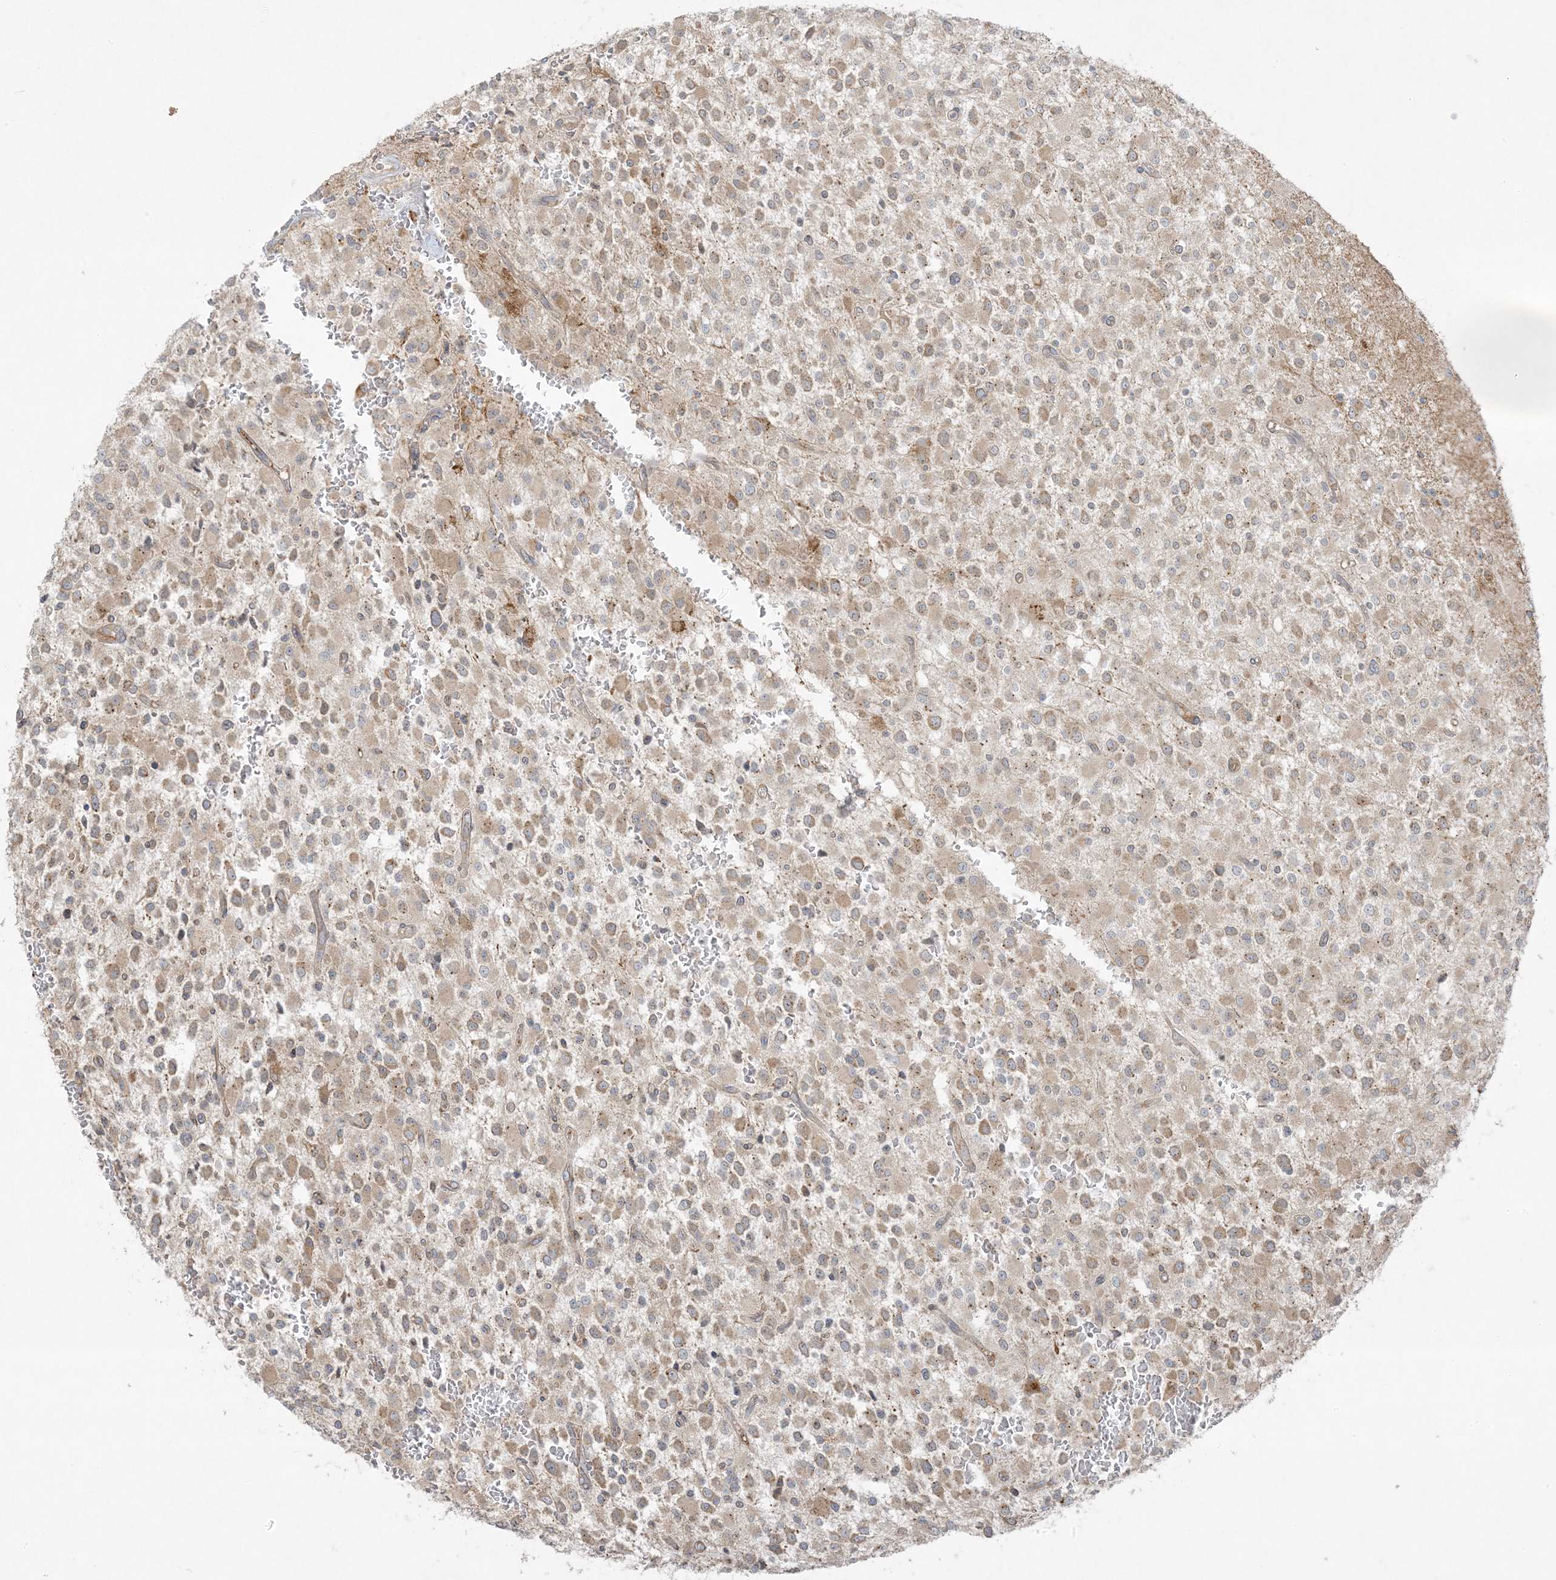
{"staining": {"intensity": "weak", "quantity": "<25%", "location": "cytoplasmic/membranous"}, "tissue": "glioma", "cell_type": "Tumor cells", "image_type": "cancer", "snomed": [{"axis": "morphology", "description": "Glioma, malignant, High grade"}, {"axis": "topography", "description": "Brain"}], "caption": "Human glioma stained for a protein using immunohistochemistry demonstrates no staining in tumor cells.", "gene": "ZNF263", "patient": {"sex": "male", "age": 34}}